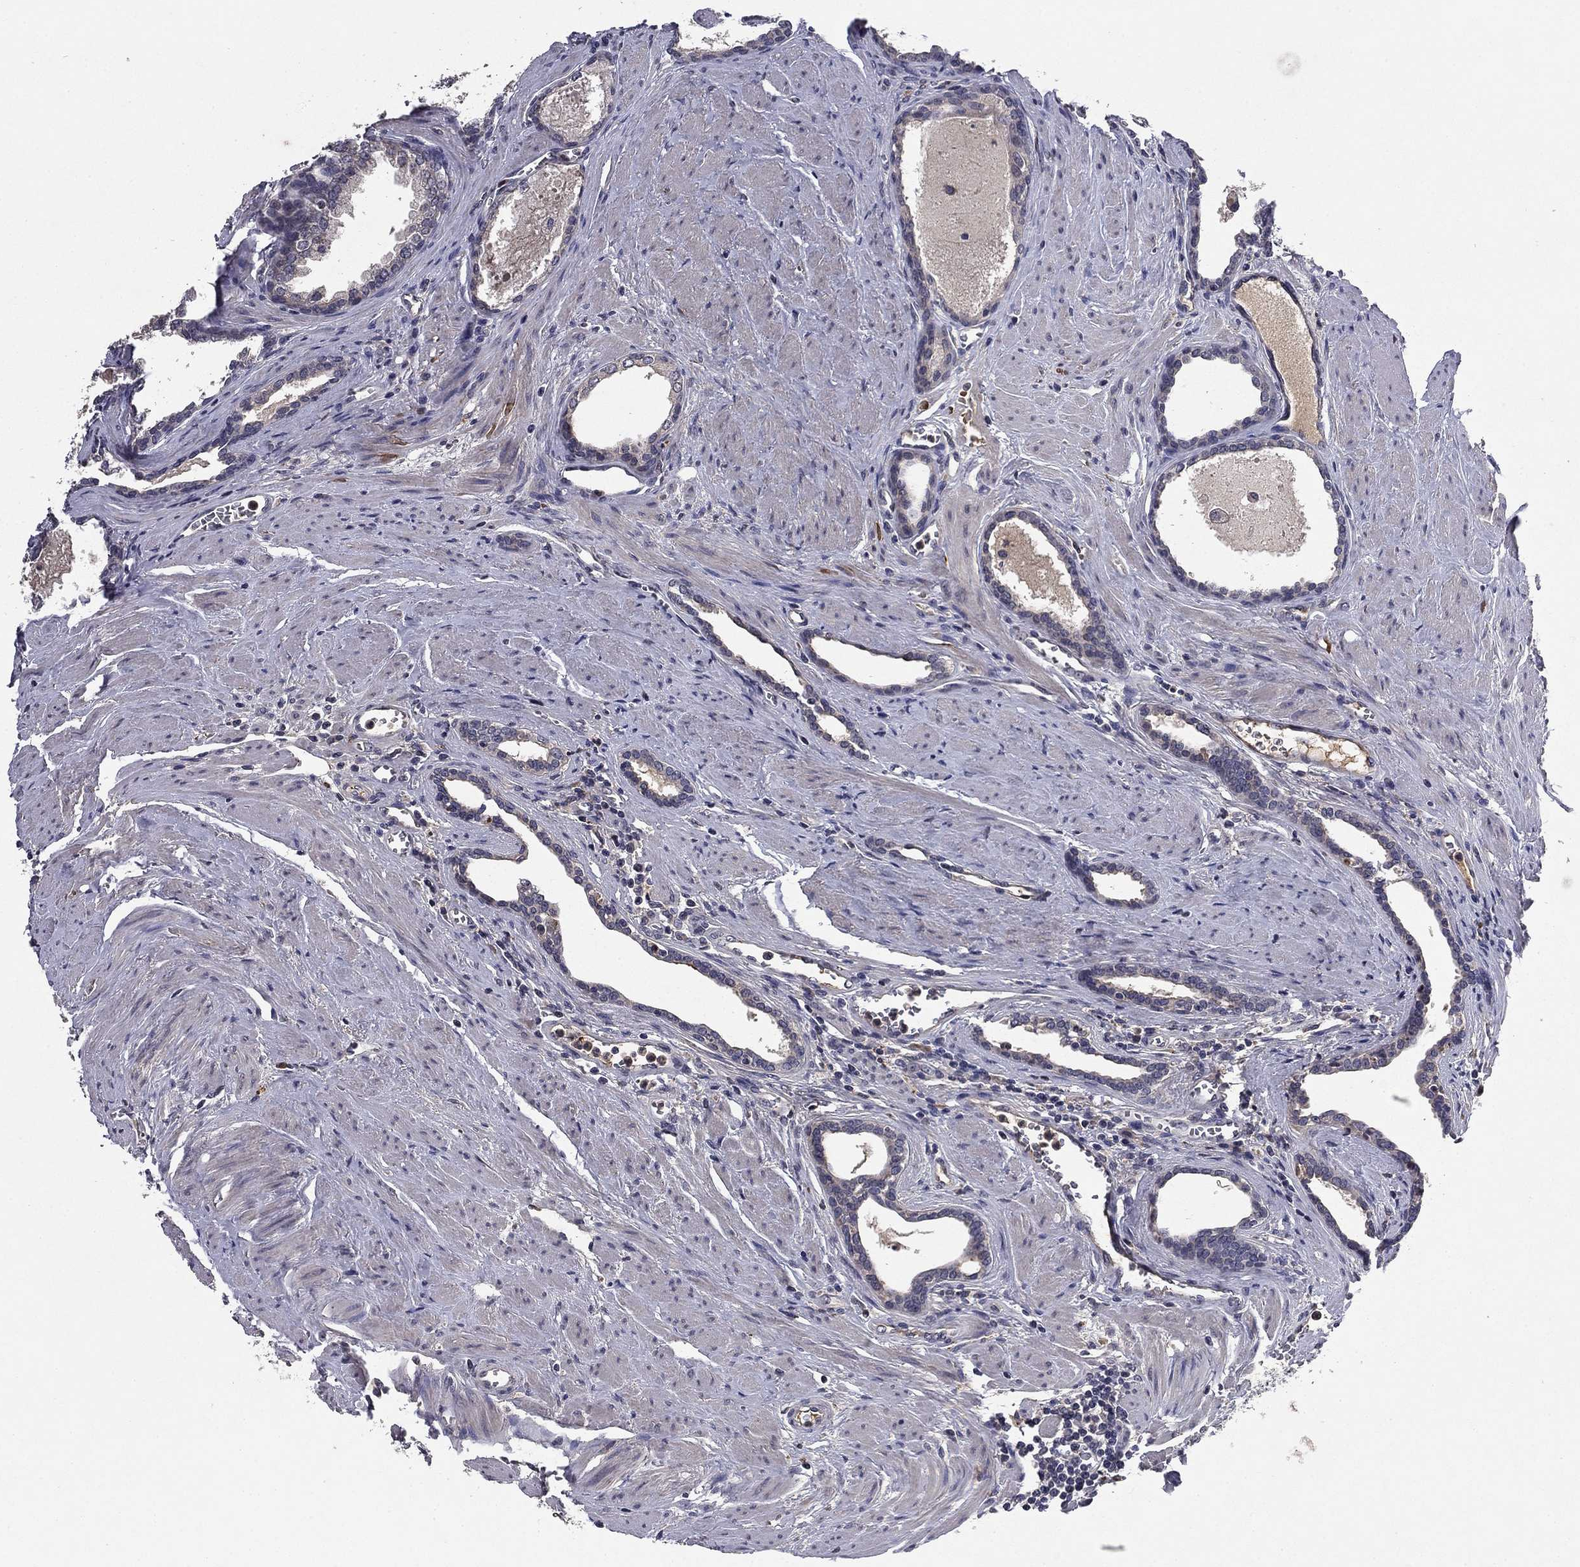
{"staining": {"intensity": "negative", "quantity": "none", "location": "none"}, "tissue": "prostate cancer", "cell_type": "Tumor cells", "image_type": "cancer", "snomed": [{"axis": "morphology", "description": "Adenocarcinoma, NOS"}, {"axis": "topography", "description": "Prostate"}], "caption": "This micrograph is of prostate cancer stained with immunohistochemistry (IHC) to label a protein in brown with the nuclei are counter-stained blue. There is no expression in tumor cells.", "gene": "PROS1", "patient": {"sex": "male", "age": 66}}